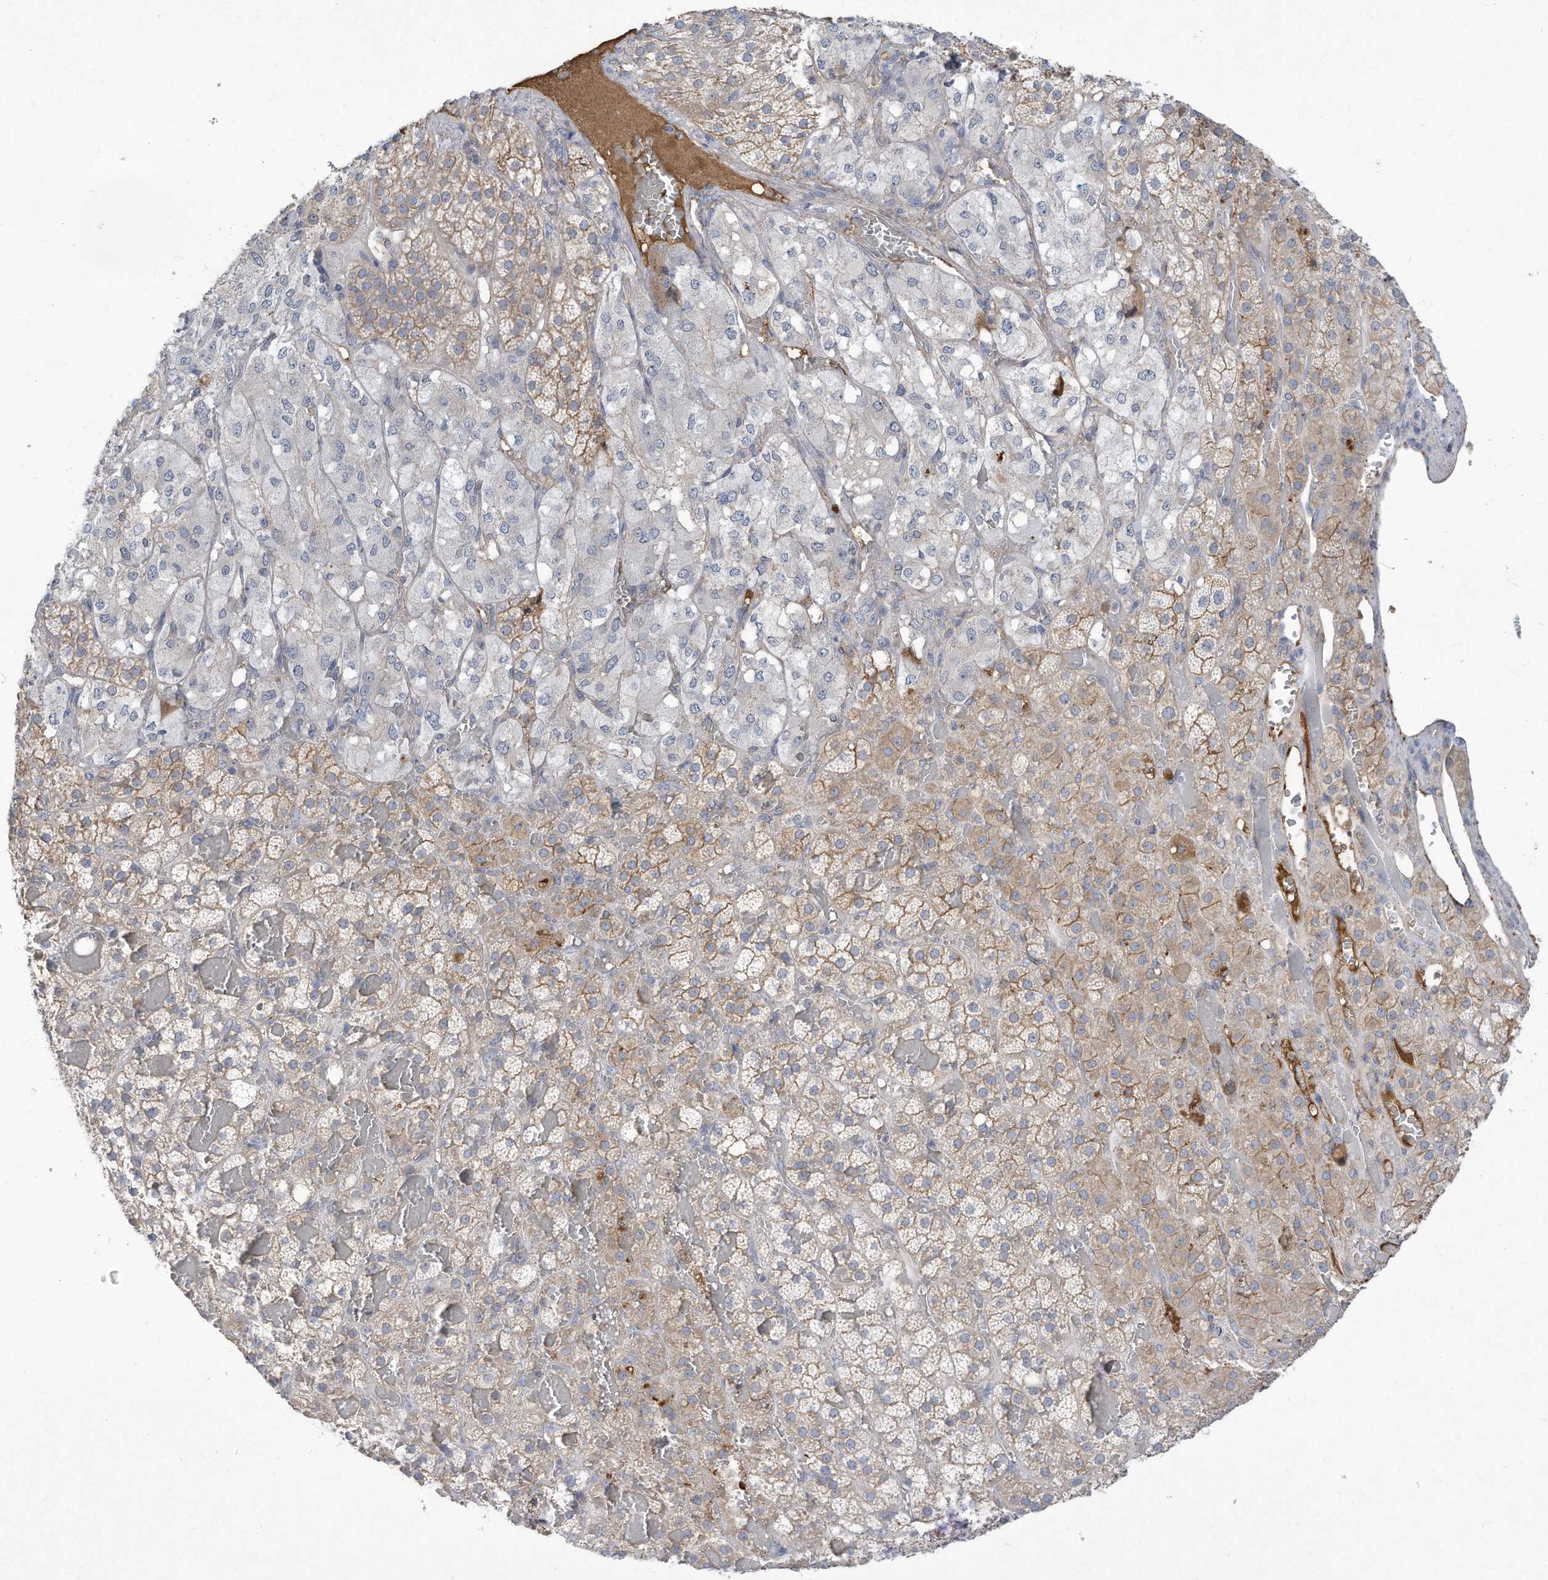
{"staining": {"intensity": "weak", "quantity": "25%-75%", "location": "cytoplasmic/membranous"}, "tissue": "adrenal gland", "cell_type": "Glandular cells", "image_type": "normal", "snomed": [{"axis": "morphology", "description": "Normal tissue, NOS"}, {"axis": "topography", "description": "Adrenal gland"}], "caption": "Glandular cells display low levels of weak cytoplasmic/membranous staining in approximately 25%-75% of cells in unremarkable adrenal gland.", "gene": "HAS3", "patient": {"sex": "female", "age": 59}}